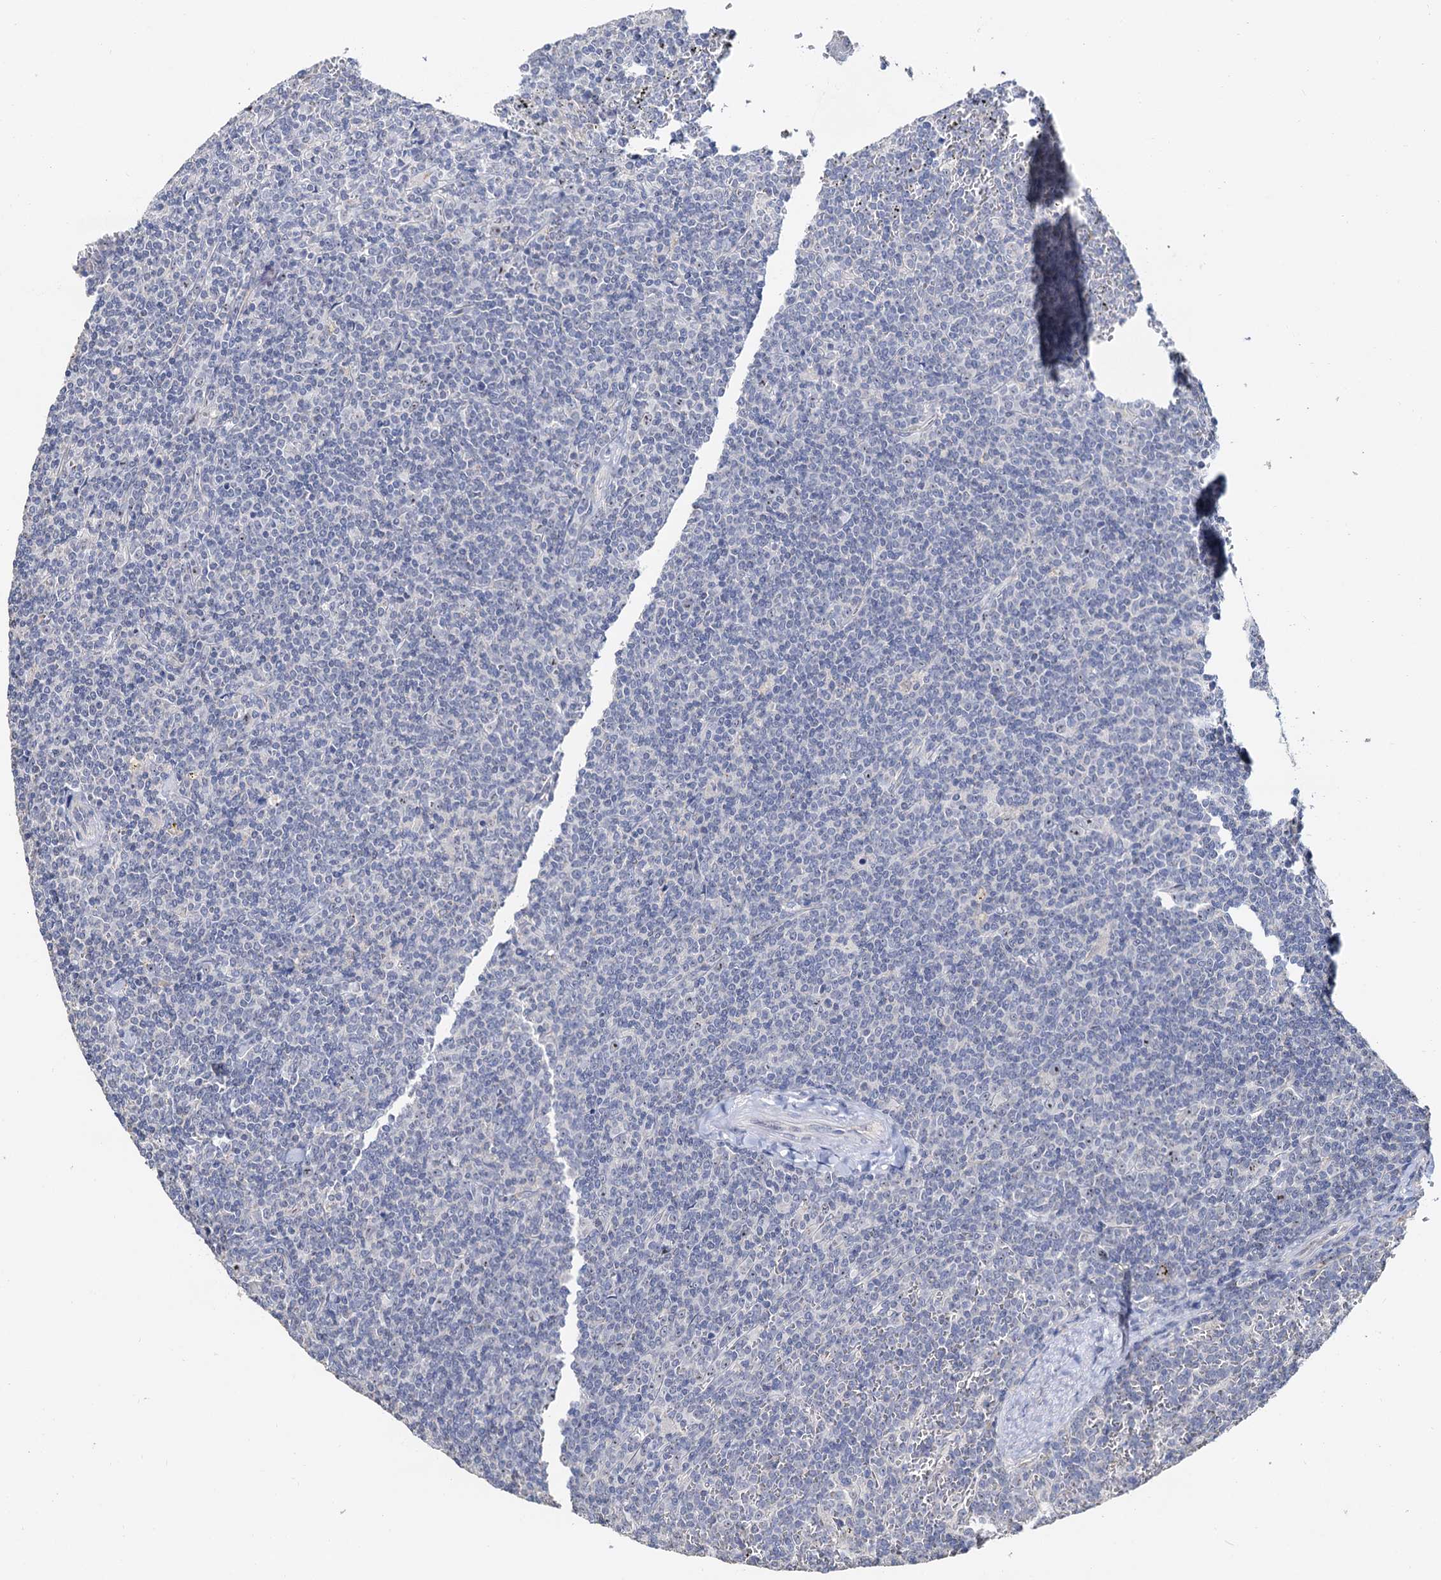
{"staining": {"intensity": "negative", "quantity": "none", "location": "none"}, "tissue": "lymphoma", "cell_type": "Tumor cells", "image_type": "cancer", "snomed": [{"axis": "morphology", "description": "Malignant lymphoma, non-Hodgkin's type, Low grade"}, {"axis": "topography", "description": "Spleen"}], "caption": "A high-resolution histopathology image shows immunohistochemistry (IHC) staining of low-grade malignant lymphoma, non-Hodgkin's type, which shows no significant staining in tumor cells.", "gene": "C2CD3", "patient": {"sex": "female", "age": 19}}